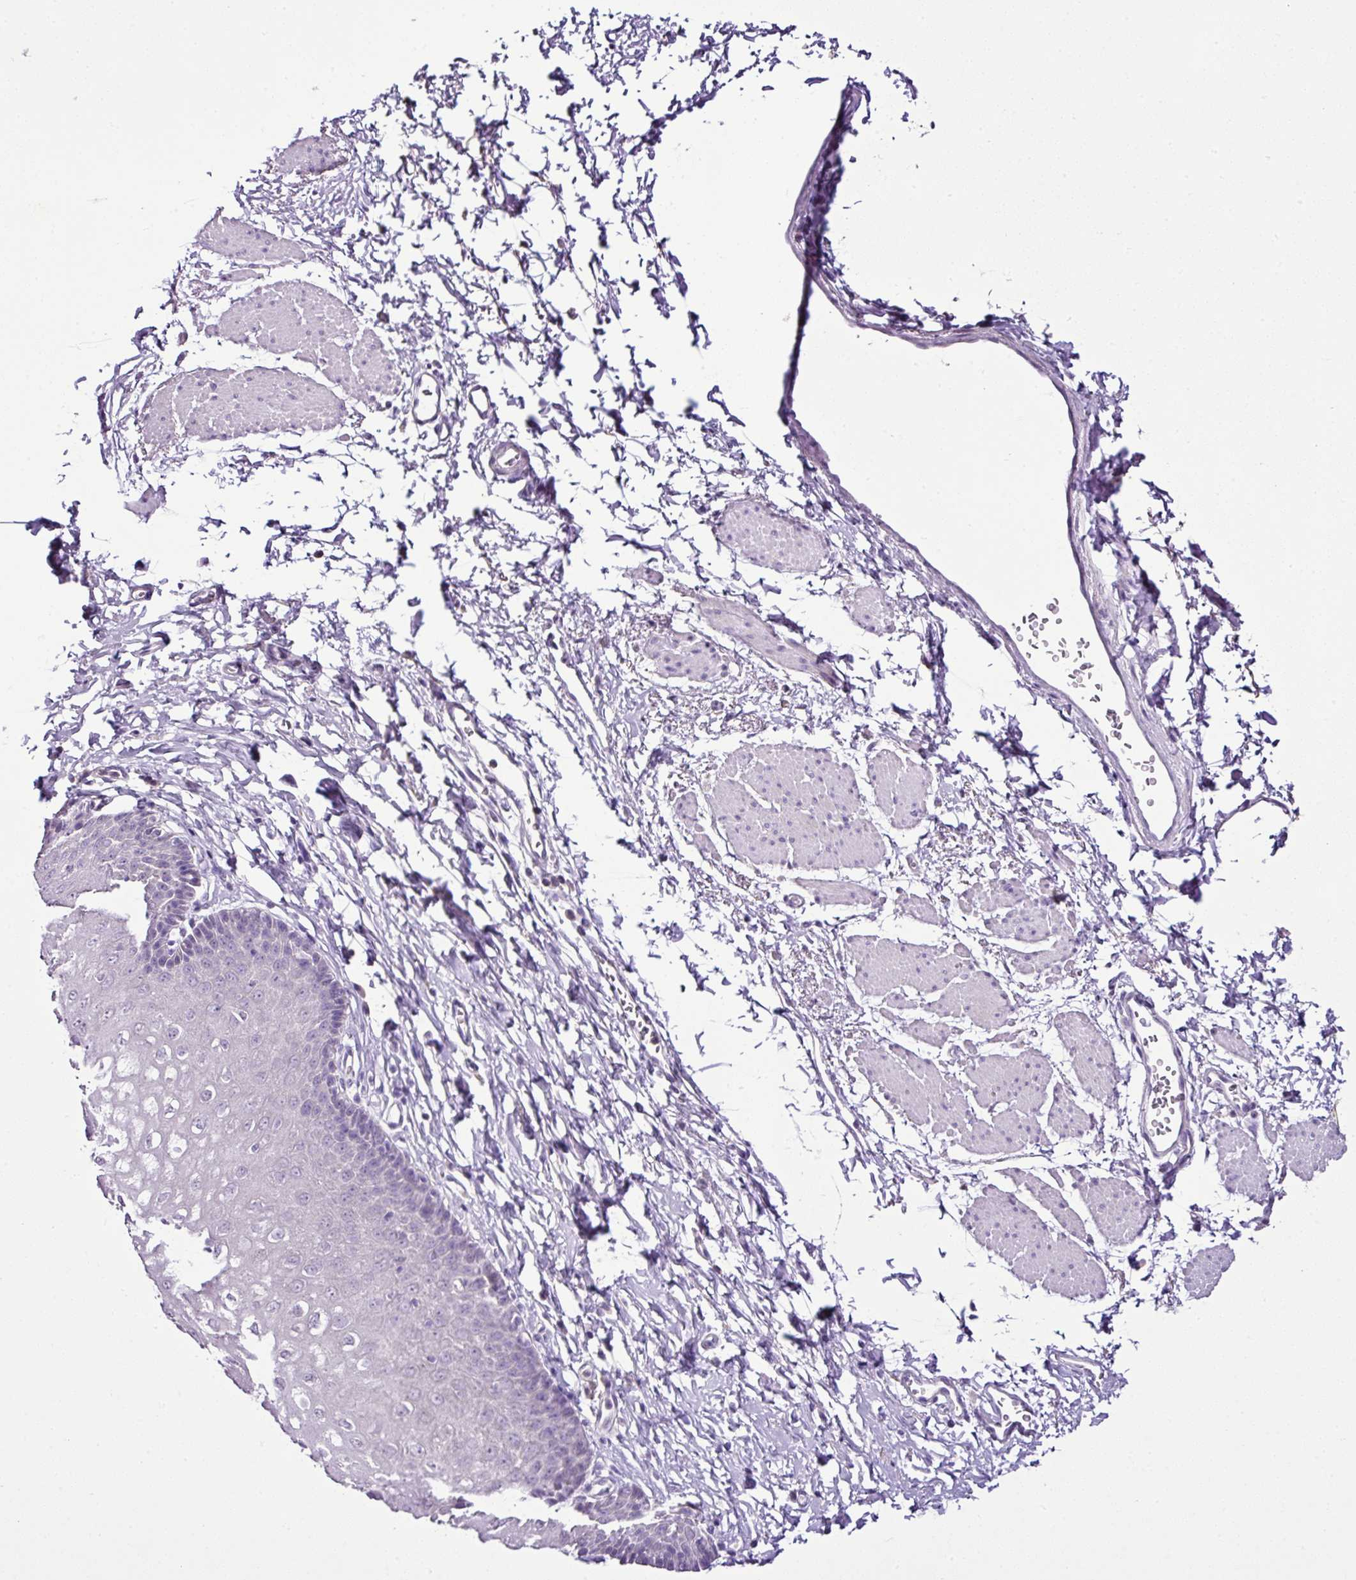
{"staining": {"intensity": "negative", "quantity": "none", "location": "none"}, "tissue": "esophagus", "cell_type": "Squamous epithelial cells", "image_type": "normal", "snomed": [{"axis": "morphology", "description": "Normal tissue, NOS"}, {"axis": "topography", "description": "Esophagus"}], "caption": "A micrograph of esophagus stained for a protein exhibits no brown staining in squamous epithelial cells. Nuclei are stained in blue.", "gene": "ESR1", "patient": {"sex": "male", "age": 70}}